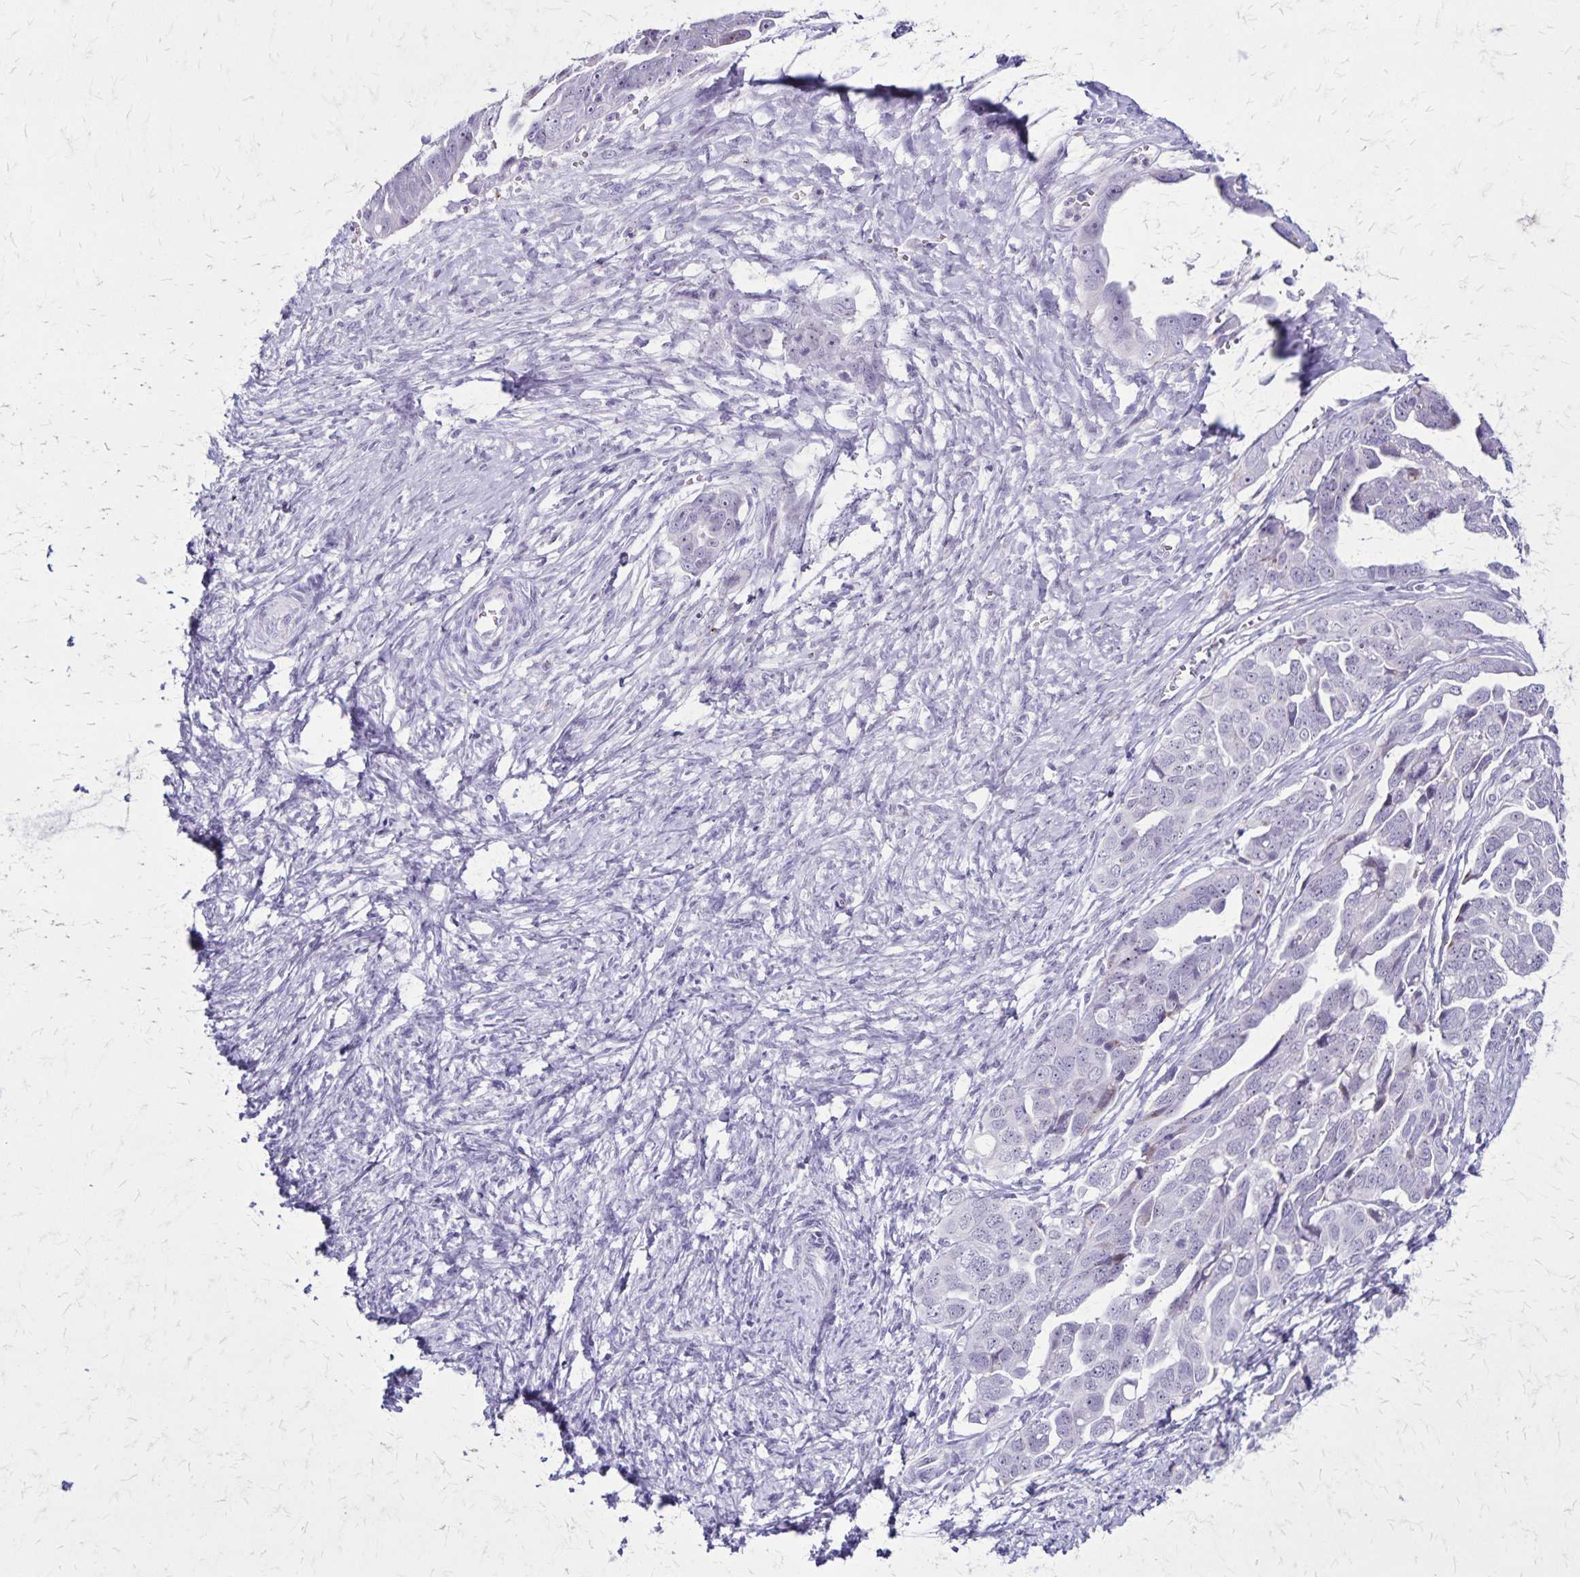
{"staining": {"intensity": "negative", "quantity": "none", "location": "none"}, "tissue": "ovarian cancer", "cell_type": "Tumor cells", "image_type": "cancer", "snomed": [{"axis": "morphology", "description": "Cystadenocarcinoma, serous, NOS"}, {"axis": "topography", "description": "Ovary"}], "caption": "Immunohistochemistry (IHC) photomicrograph of neoplastic tissue: ovarian serous cystadenocarcinoma stained with DAB (3,3'-diaminobenzidine) exhibits no significant protein expression in tumor cells.", "gene": "OR51B5", "patient": {"sex": "female", "age": 59}}